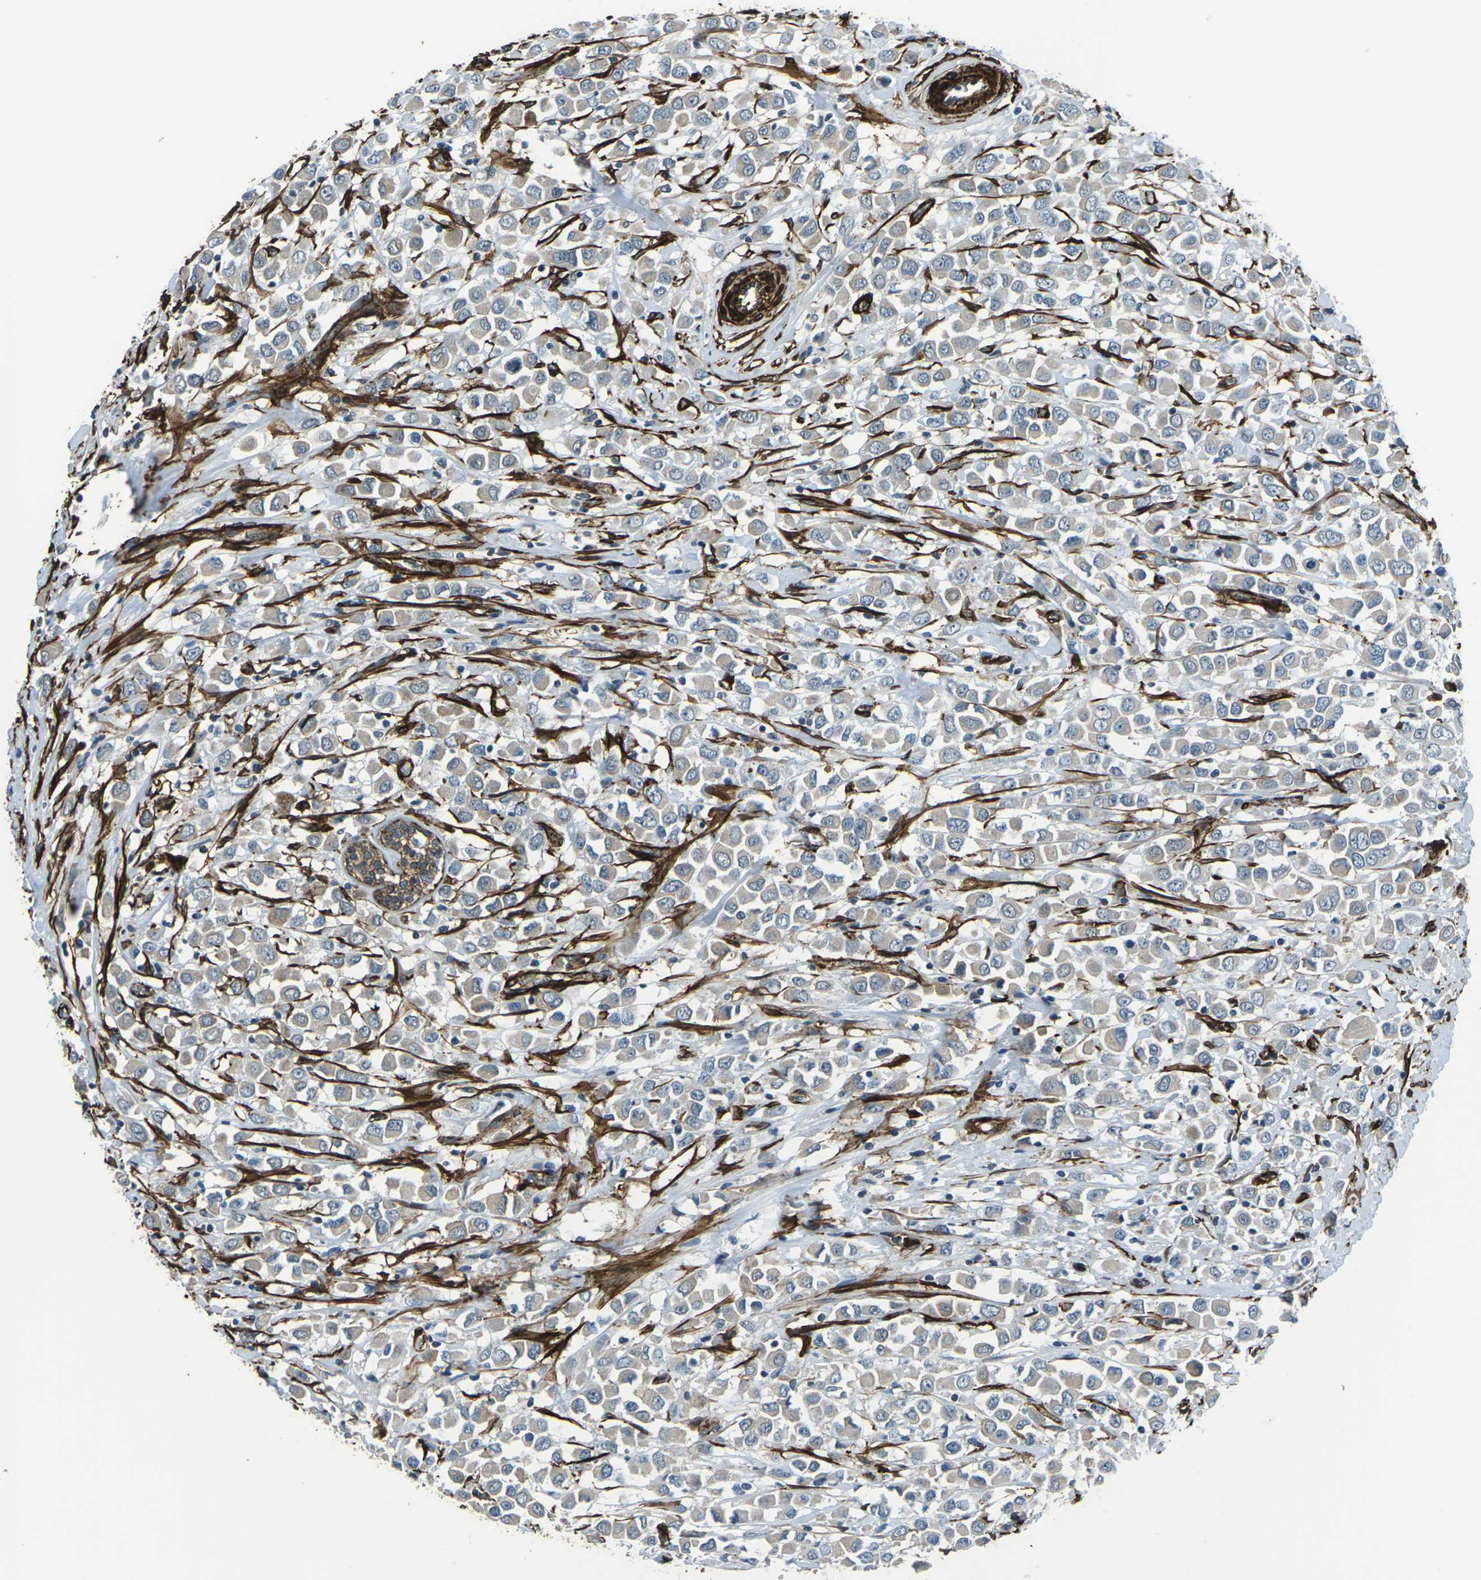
{"staining": {"intensity": "weak", "quantity": "<25%", "location": "cytoplasmic/membranous"}, "tissue": "breast cancer", "cell_type": "Tumor cells", "image_type": "cancer", "snomed": [{"axis": "morphology", "description": "Duct carcinoma"}, {"axis": "topography", "description": "Breast"}], "caption": "A high-resolution histopathology image shows immunohistochemistry staining of breast cancer (invasive ductal carcinoma), which demonstrates no significant positivity in tumor cells.", "gene": "GRAMD1C", "patient": {"sex": "female", "age": 61}}